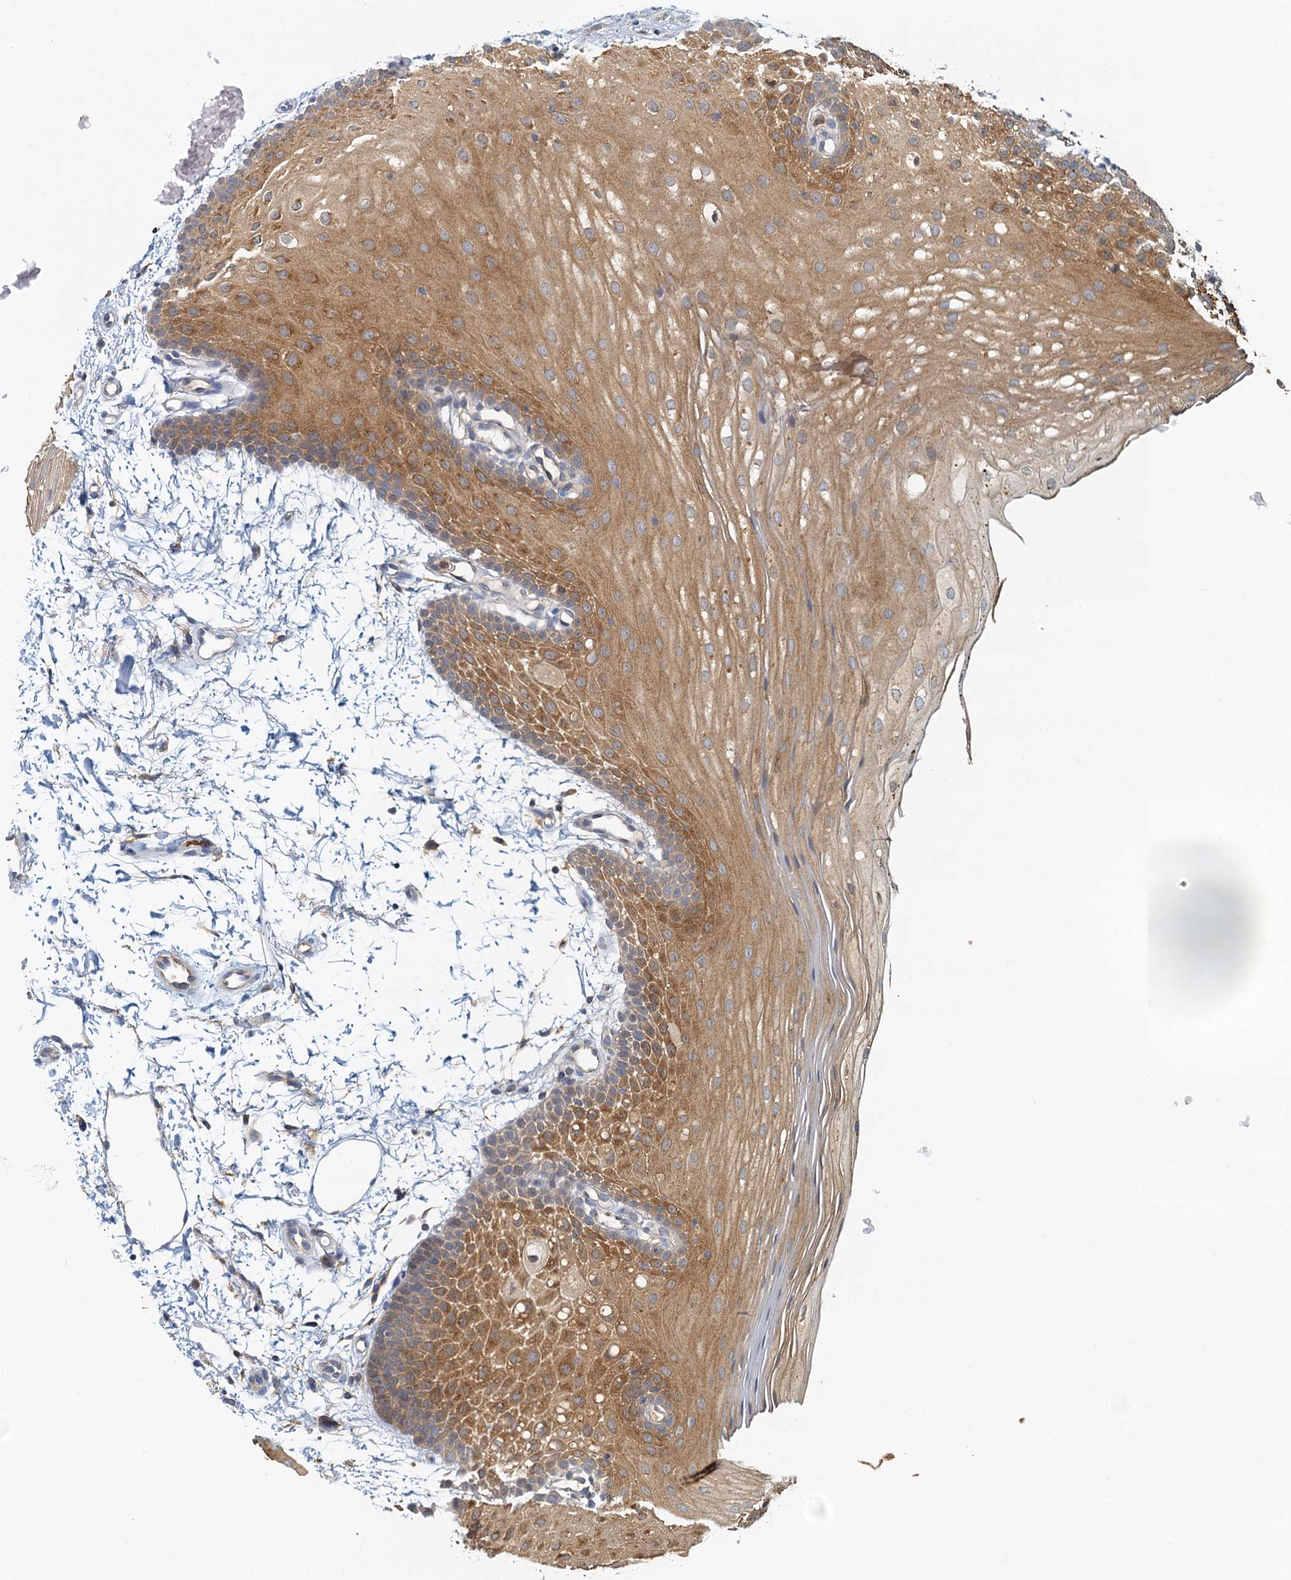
{"staining": {"intensity": "moderate", "quantity": ">75%", "location": "cytoplasmic/membranous"}, "tissue": "oral mucosa", "cell_type": "Squamous epithelial cells", "image_type": "normal", "snomed": [{"axis": "morphology", "description": "Normal tissue, NOS"}, {"axis": "topography", "description": "Oral tissue"}], "caption": "Squamous epithelial cells show medium levels of moderate cytoplasmic/membranous expression in about >75% of cells in unremarkable human oral mucosa.", "gene": "TOLLIP", "patient": {"sex": "male", "age": 68}}